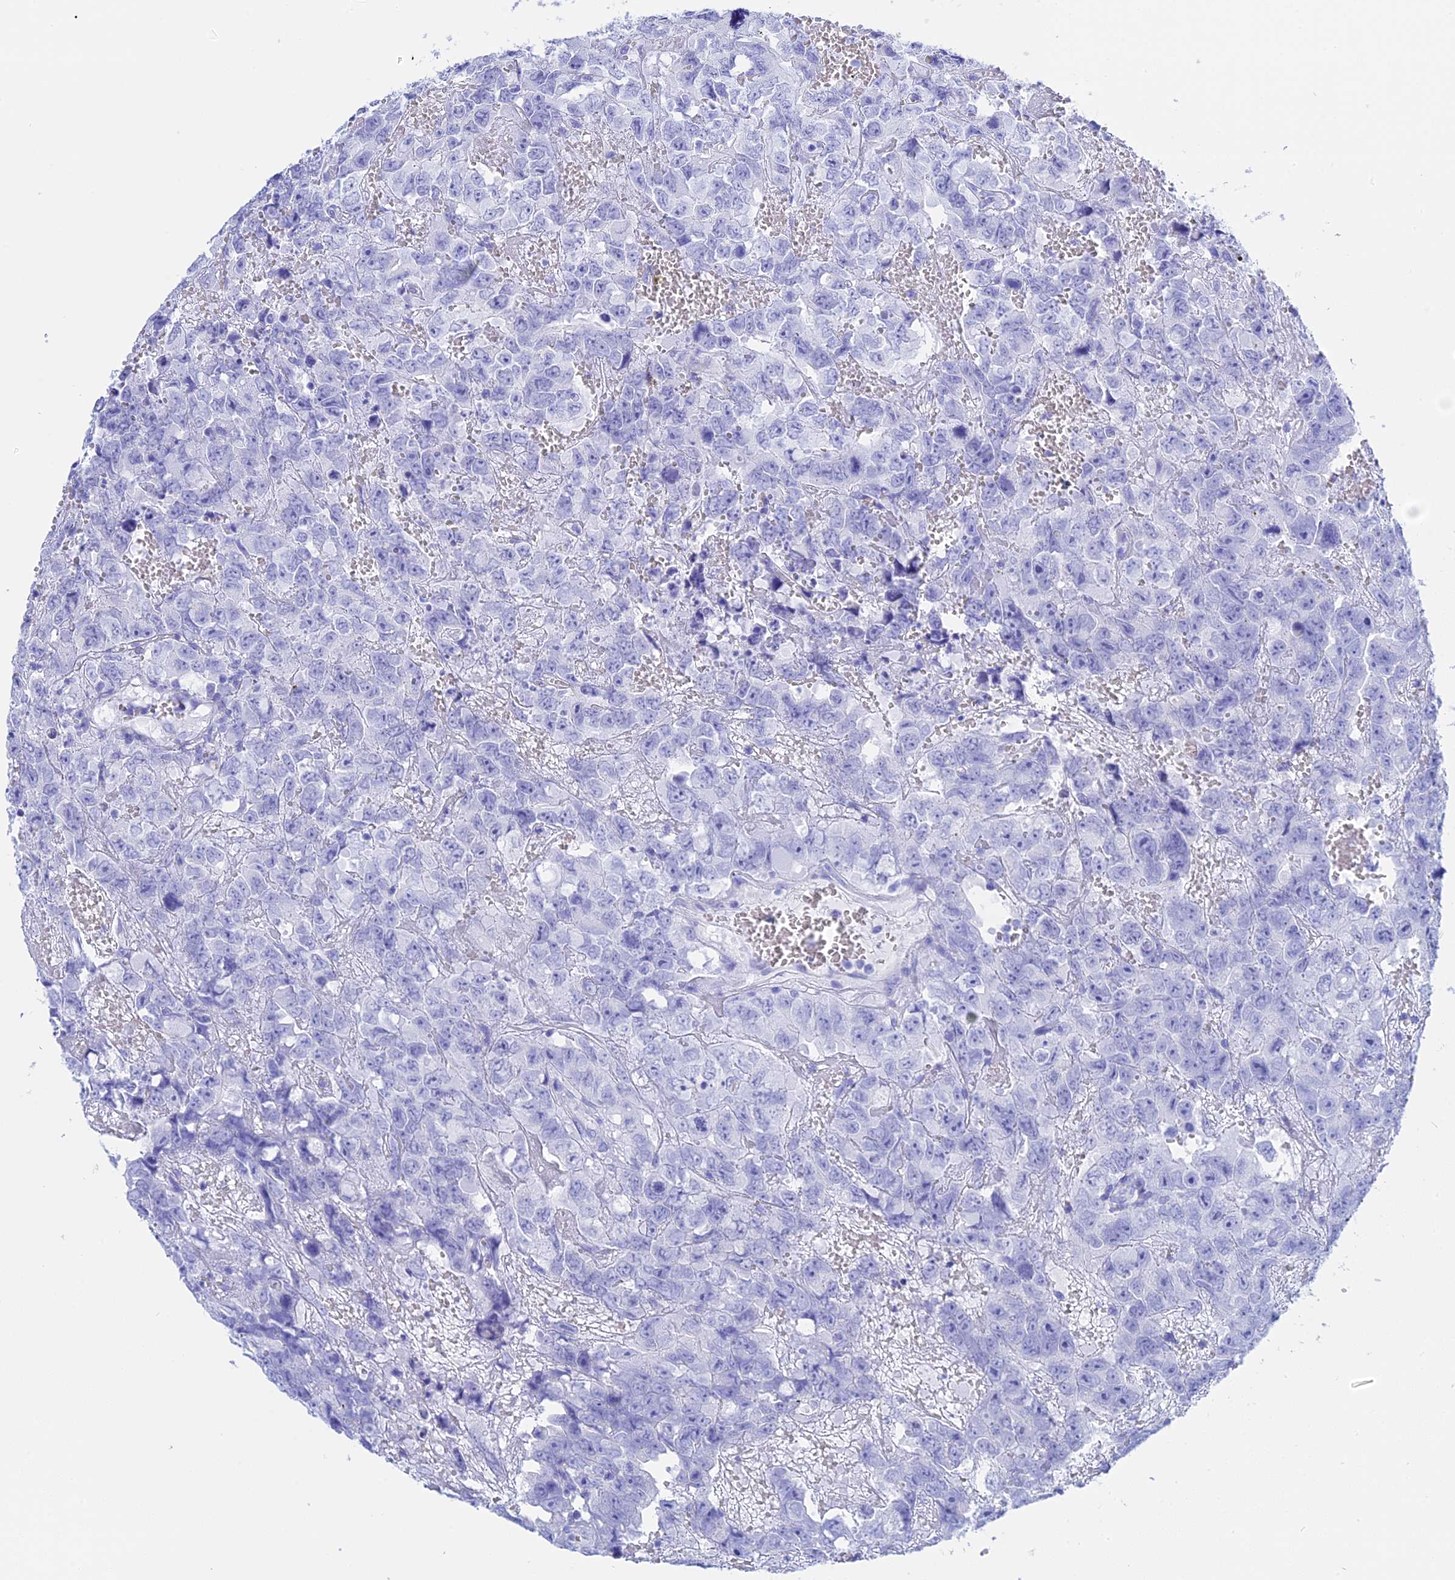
{"staining": {"intensity": "negative", "quantity": "none", "location": "none"}, "tissue": "testis cancer", "cell_type": "Tumor cells", "image_type": "cancer", "snomed": [{"axis": "morphology", "description": "Carcinoma, Embryonal, NOS"}, {"axis": "topography", "description": "Testis"}], "caption": "Image shows no protein expression in tumor cells of testis cancer tissue. The staining is performed using DAB brown chromogen with nuclei counter-stained in using hematoxylin.", "gene": "TEX101", "patient": {"sex": "male", "age": 45}}